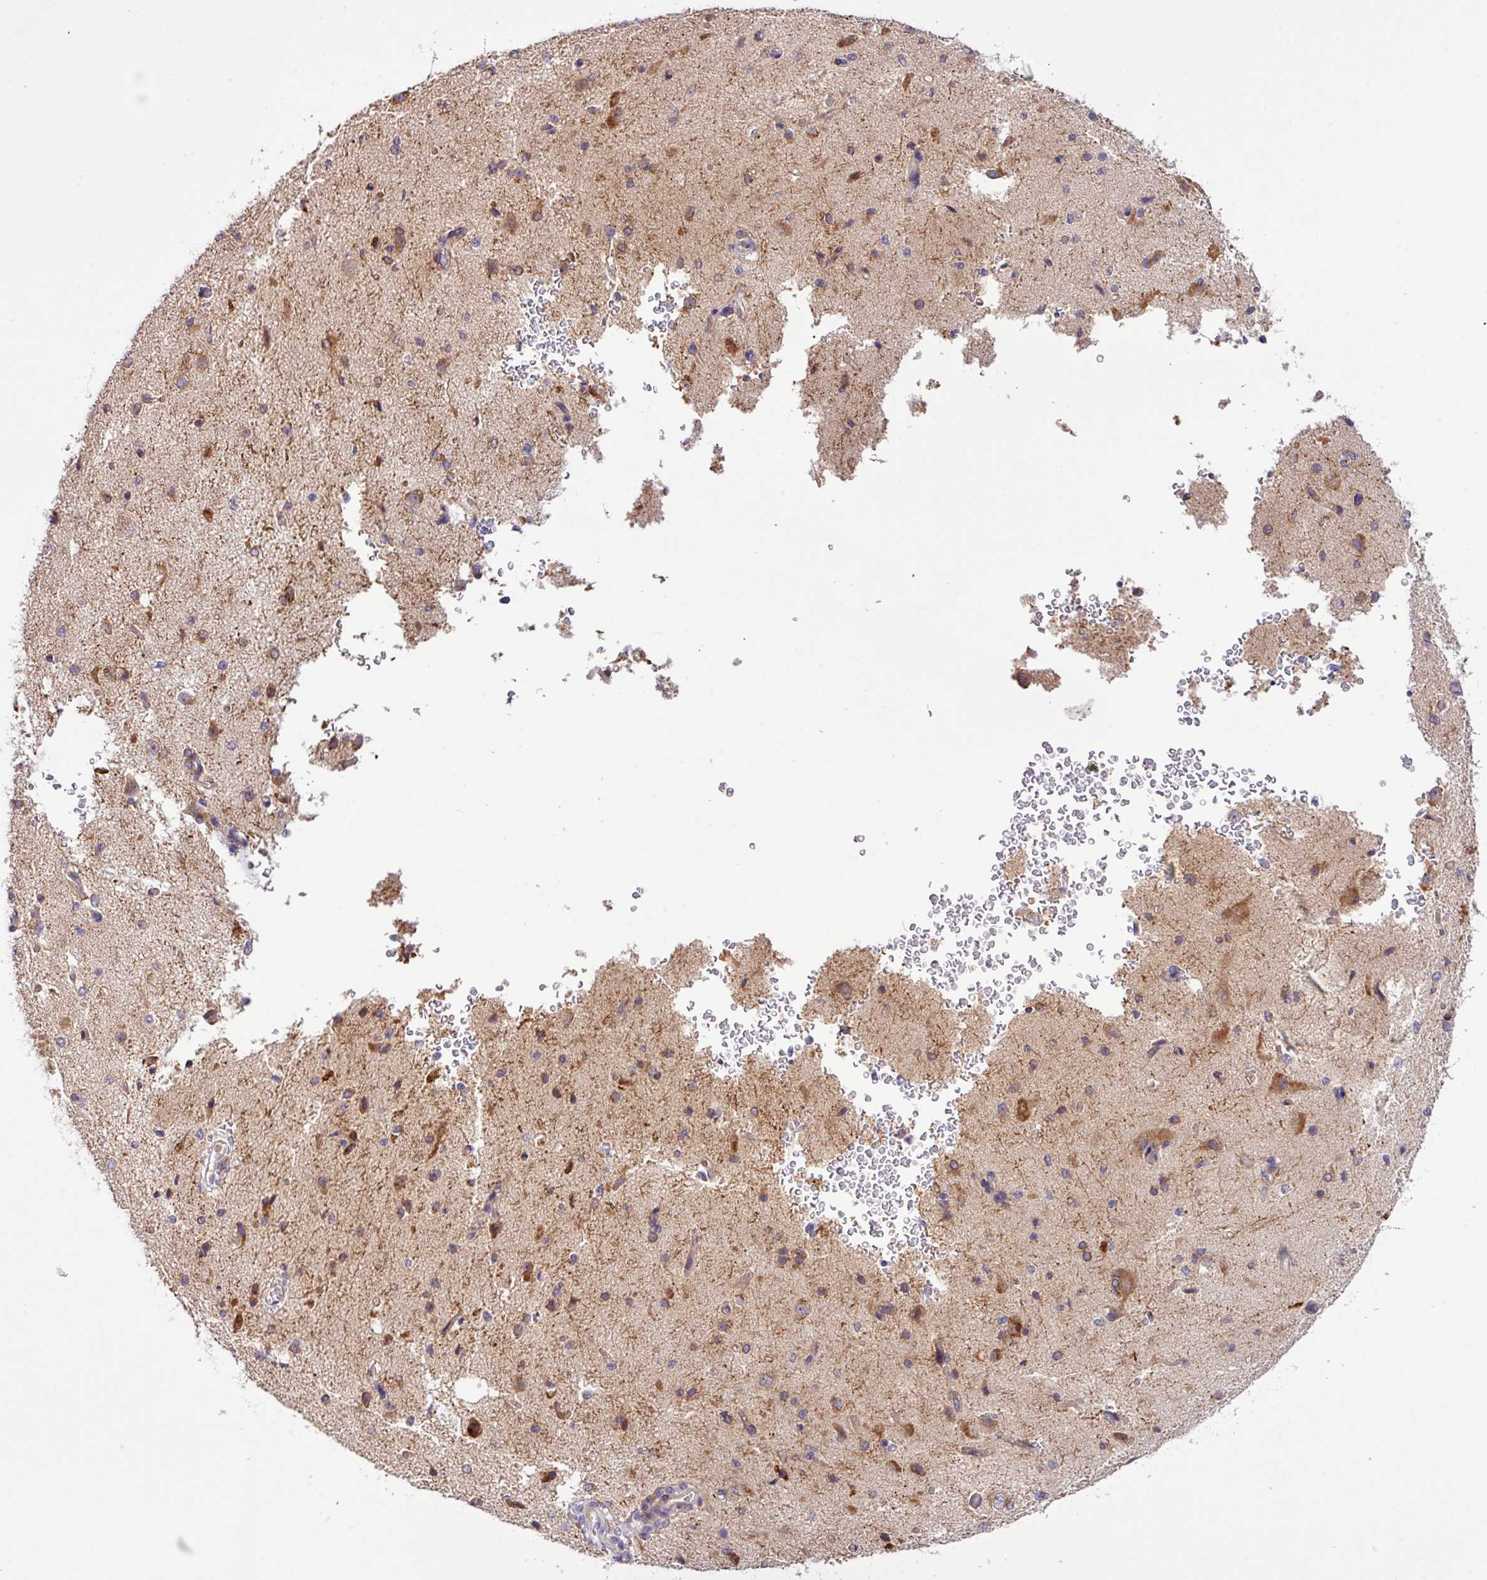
{"staining": {"intensity": "weak", "quantity": ">75%", "location": "cytoplasmic/membranous"}, "tissue": "cerebral cortex", "cell_type": "Endothelial cells", "image_type": "normal", "snomed": [{"axis": "morphology", "description": "Normal tissue, NOS"}, {"axis": "morphology", "description": "Inflammation, NOS"}, {"axis": "topography", "description": "Cerebral cortex"}], "caption": "A high-resolution photomicrograph shows IHC staining of benign cerebral cortex, which shows weak cytoplasmic/membranous expression in approximately >75% of endothelial cells. (Brightfield microscopy of DAB IHC at high magnification).", "gene": "TM2D2", "patient": {"sex": "male", "age": 6}}